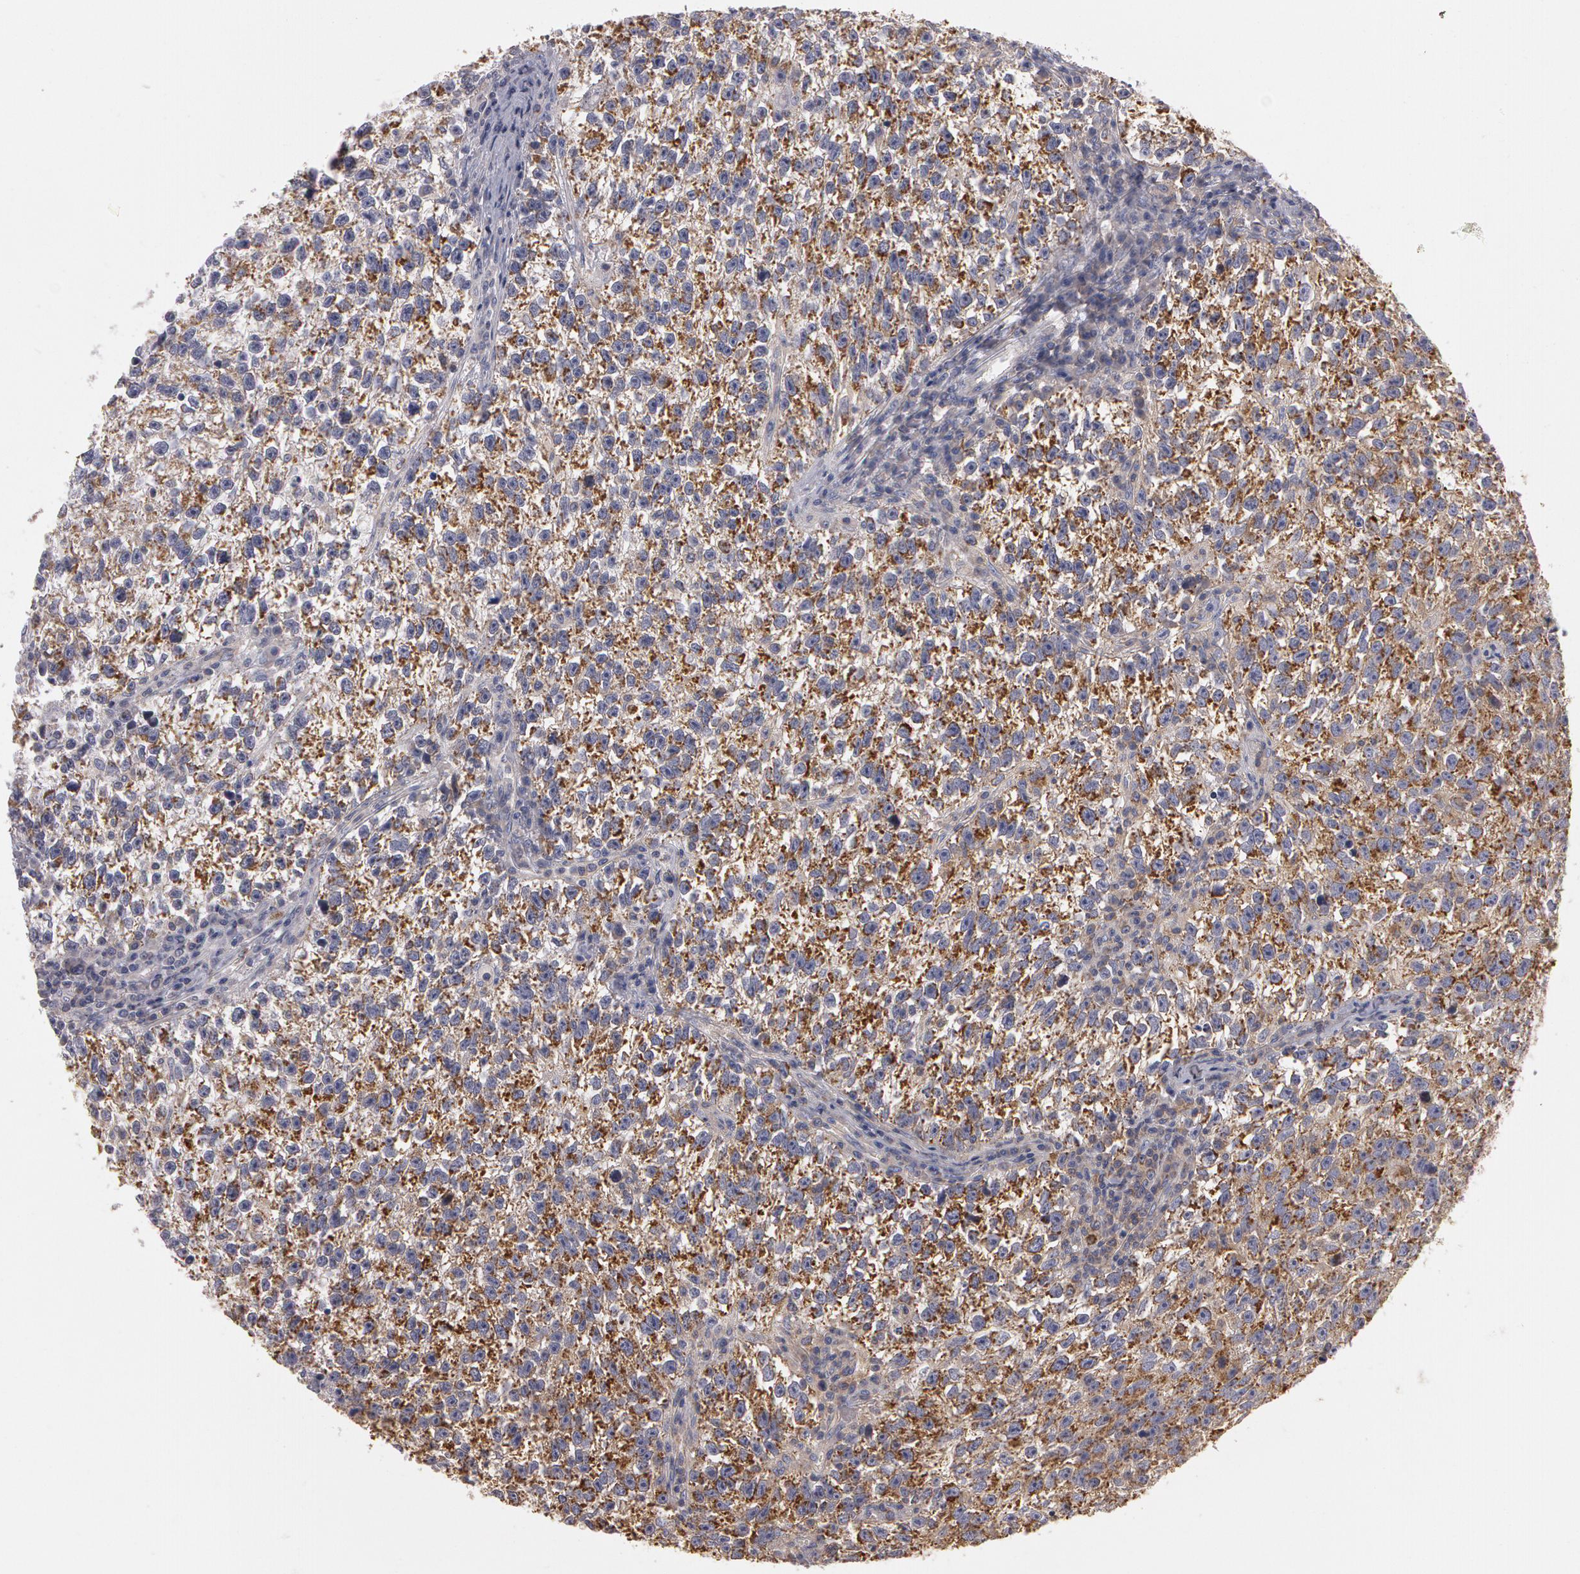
{"staining": {"intensity": "moderate", "quantity": "25%-75%", "location": "cytoplasmic/membranous"}, "tissue": "testis cancer", "cell_type": "Tumor cells", "image_type": "cancer", "snomed": [{"axis": "morphology", "description": "Seminoma, NOS"}, {"axis": "topography", "description": "Testis"}], "caption": "Human testis seminoma stained with a protein marker demonstrates moderate staining in tumor cells.", "gene": "NEK9", "patient": {"sex": "male", "age": 38}}